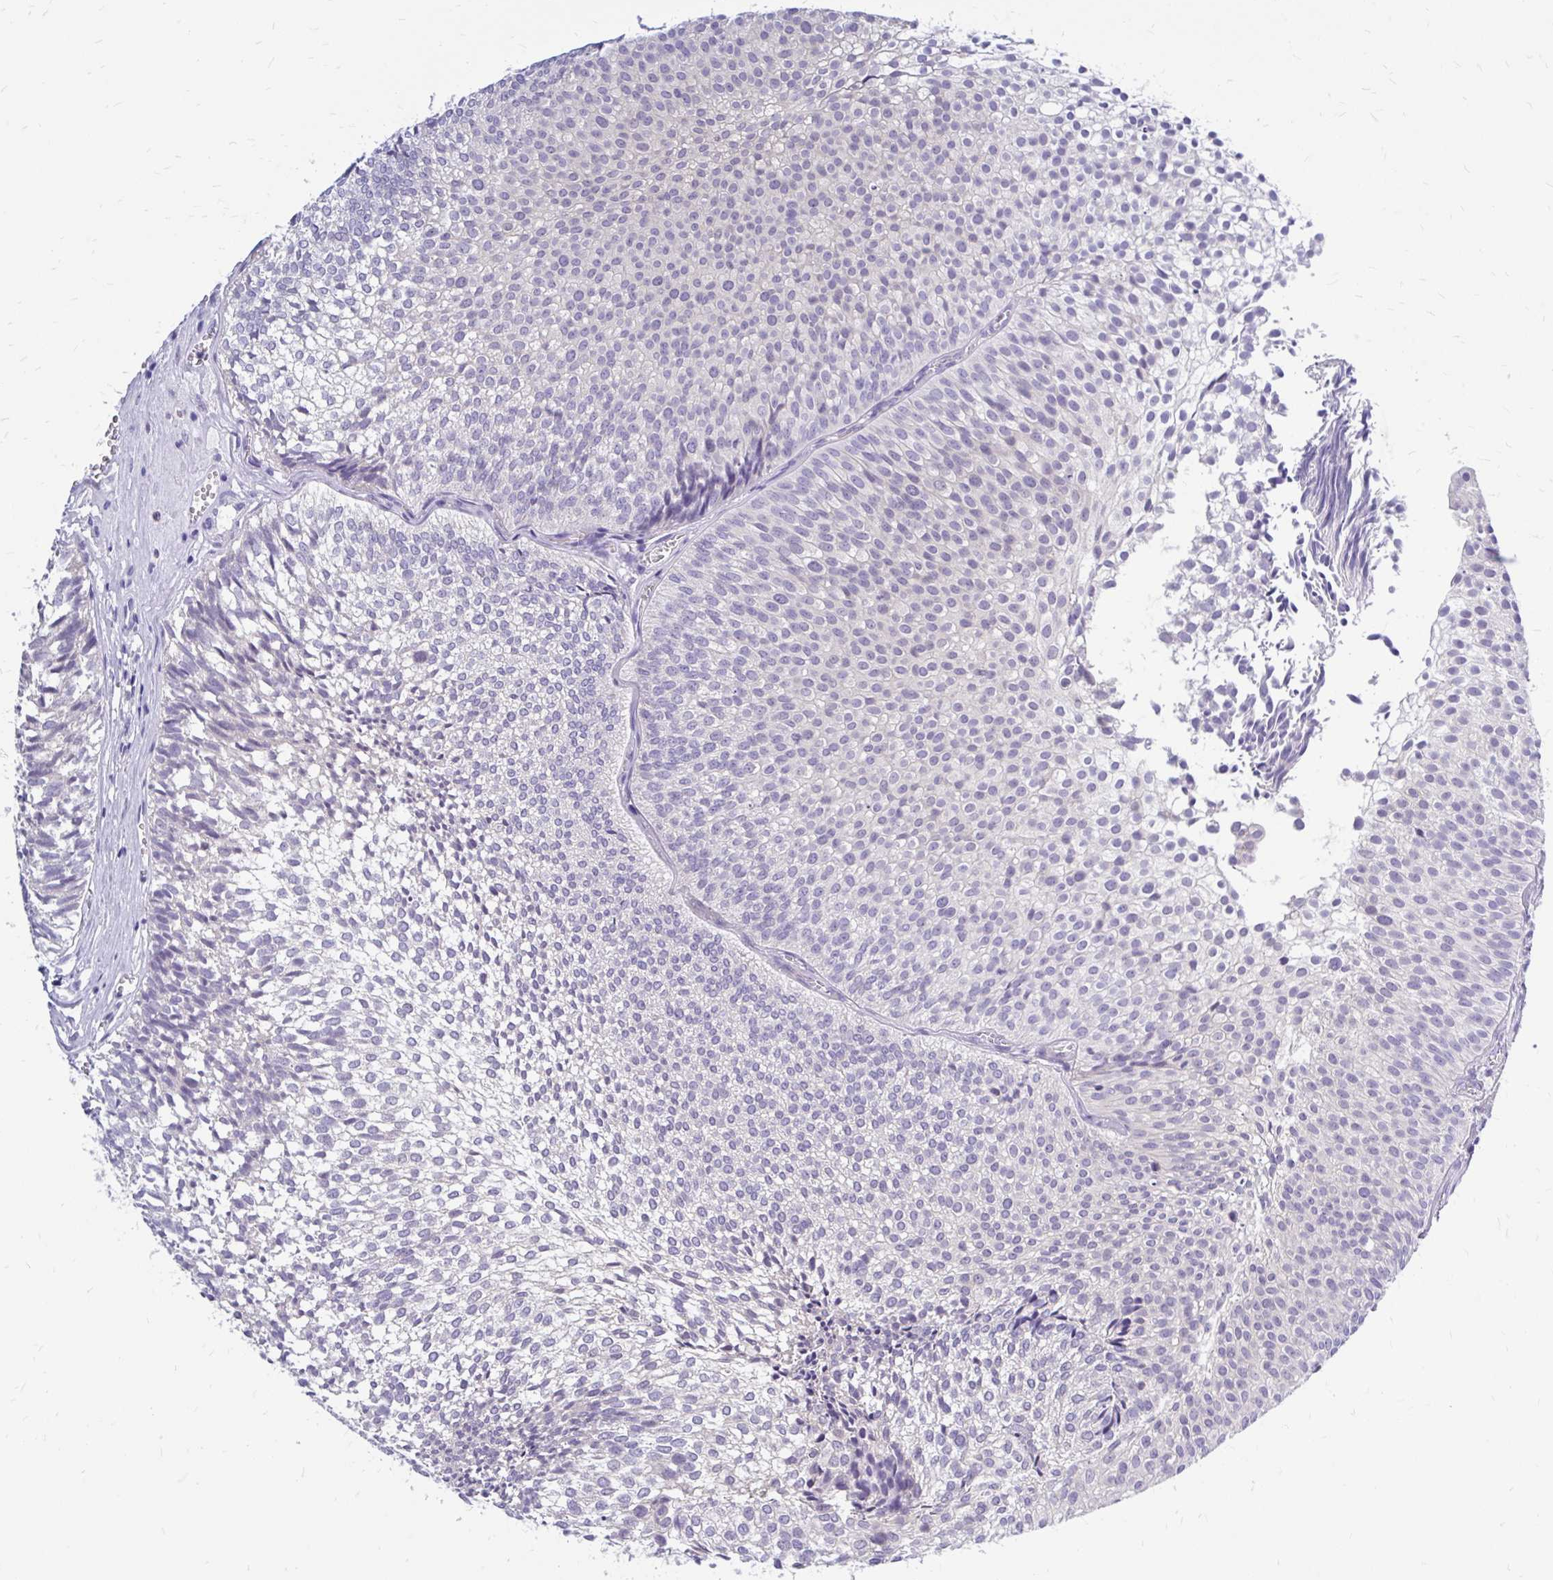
{"staining": {"intensity": "negative", "quantity": "none", "location": "none"}, "tissue": "urothelial cancer", "cell_type": "Tumor cells", "image_type": "cancer", "snomed": [{"axis": "morphology", "description": "Urothelial carcinoma, Low grade"}, {"axis": "topography", "description": "Urinary bladder"}], "caption": "An IHC image of urothelial cancer is shown. There is no staining in tumor cells of urothelial cancer.", "gene": "MAP1LC3A", "patient": {"sex": "male", "age": 91}}